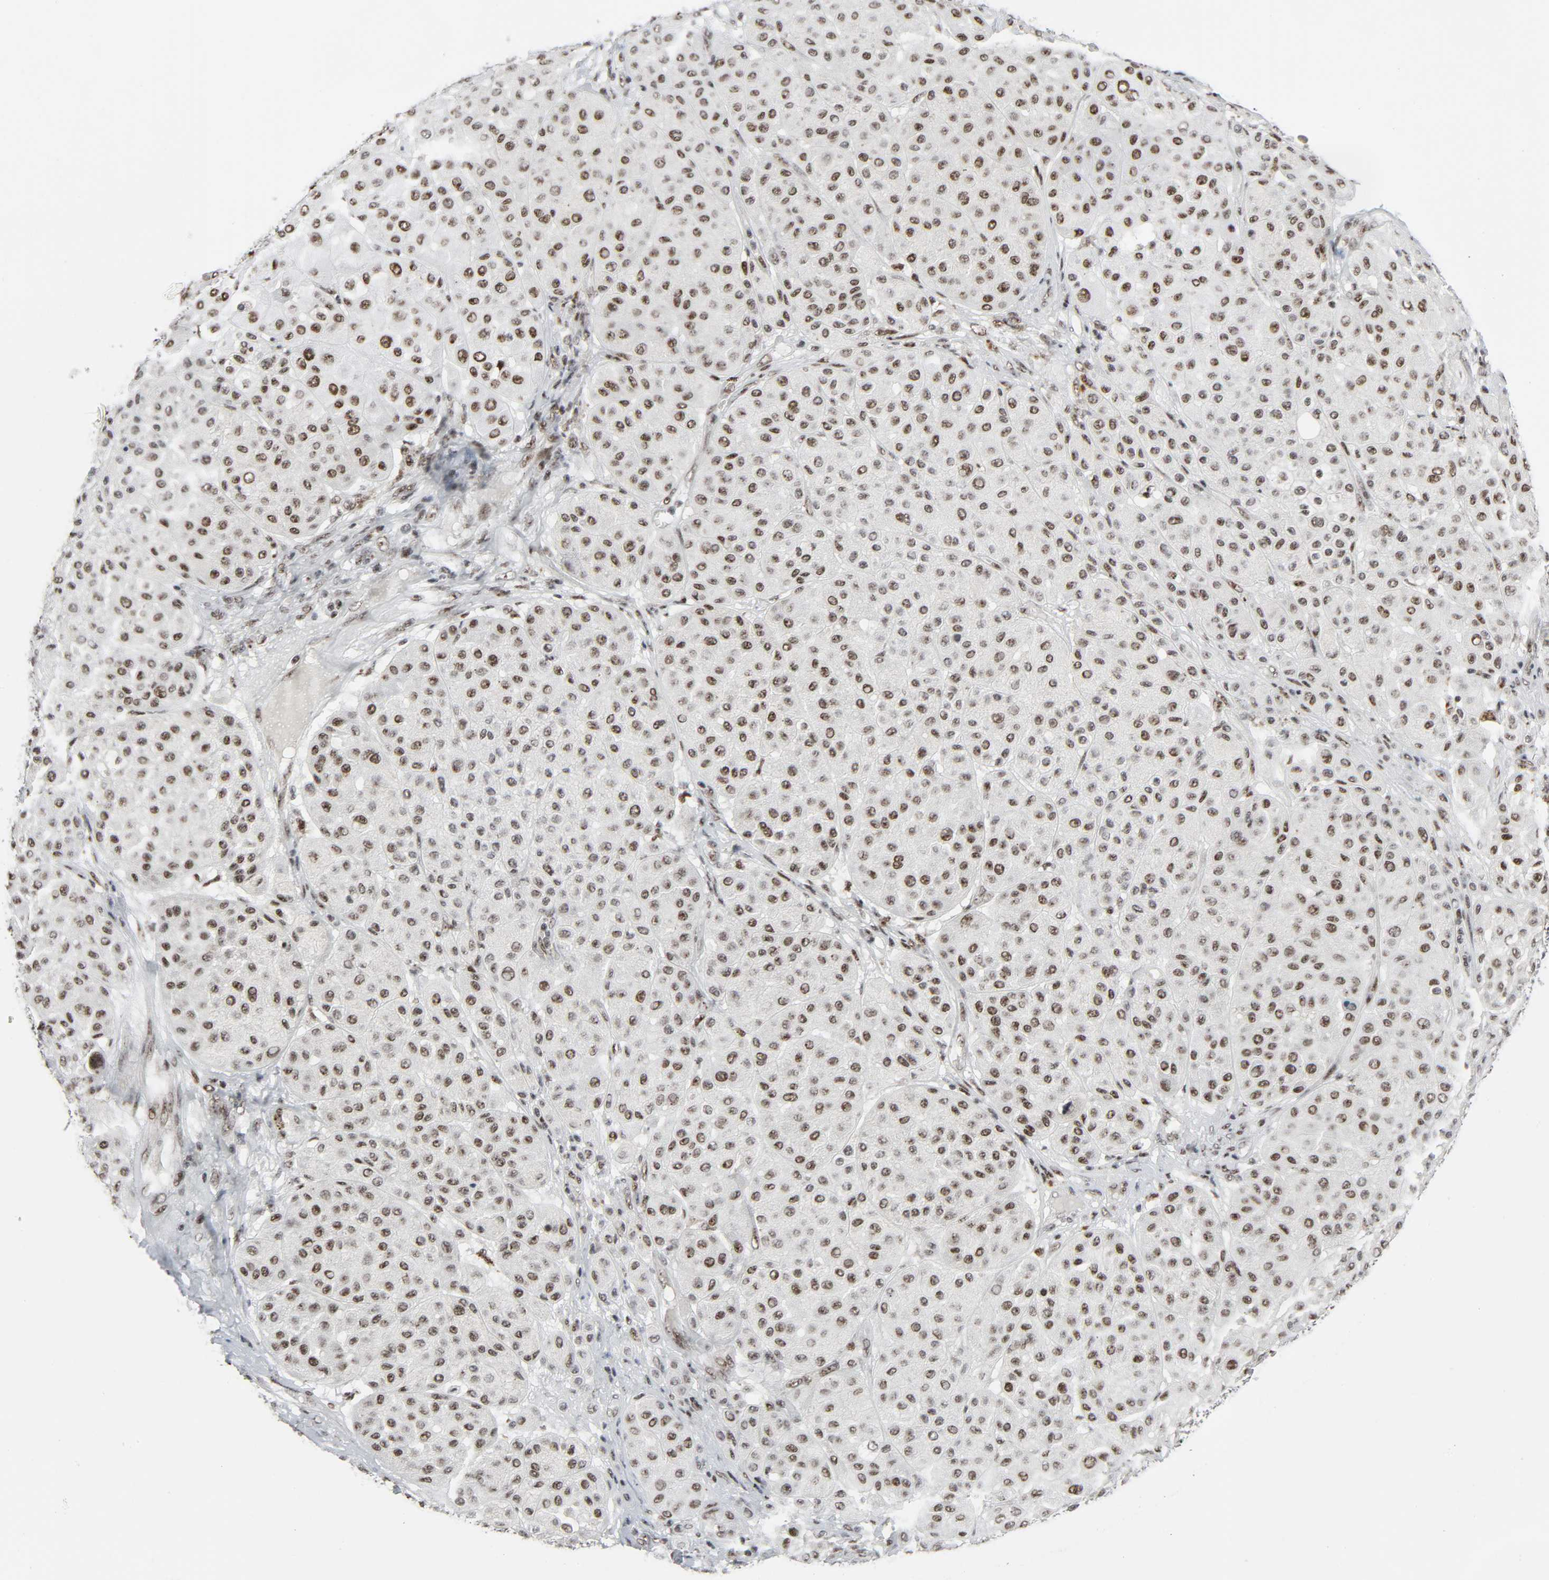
{"staining": {"intensity": "moderate", "quantity": ">75%", "location": "nuclear"}, "tissue": "melanoma", "cell_type": "Tumor cells", "image_type": "cancer", "snomed": [{"axis": "morphology", "description": "Normal tissue, NOS"}, {"axis": "morphology", "description": "Malignant melanoma, Metastatic site"}, {"axis": "topography", "description": "Skin"}], "caption": "Protein analysis of melanoma tissue demonstrates moderate nuclear expression in approximately >75% of tumor cells.", "gene": "CDK7", "patient": {"sex": "male", "age": 41}}